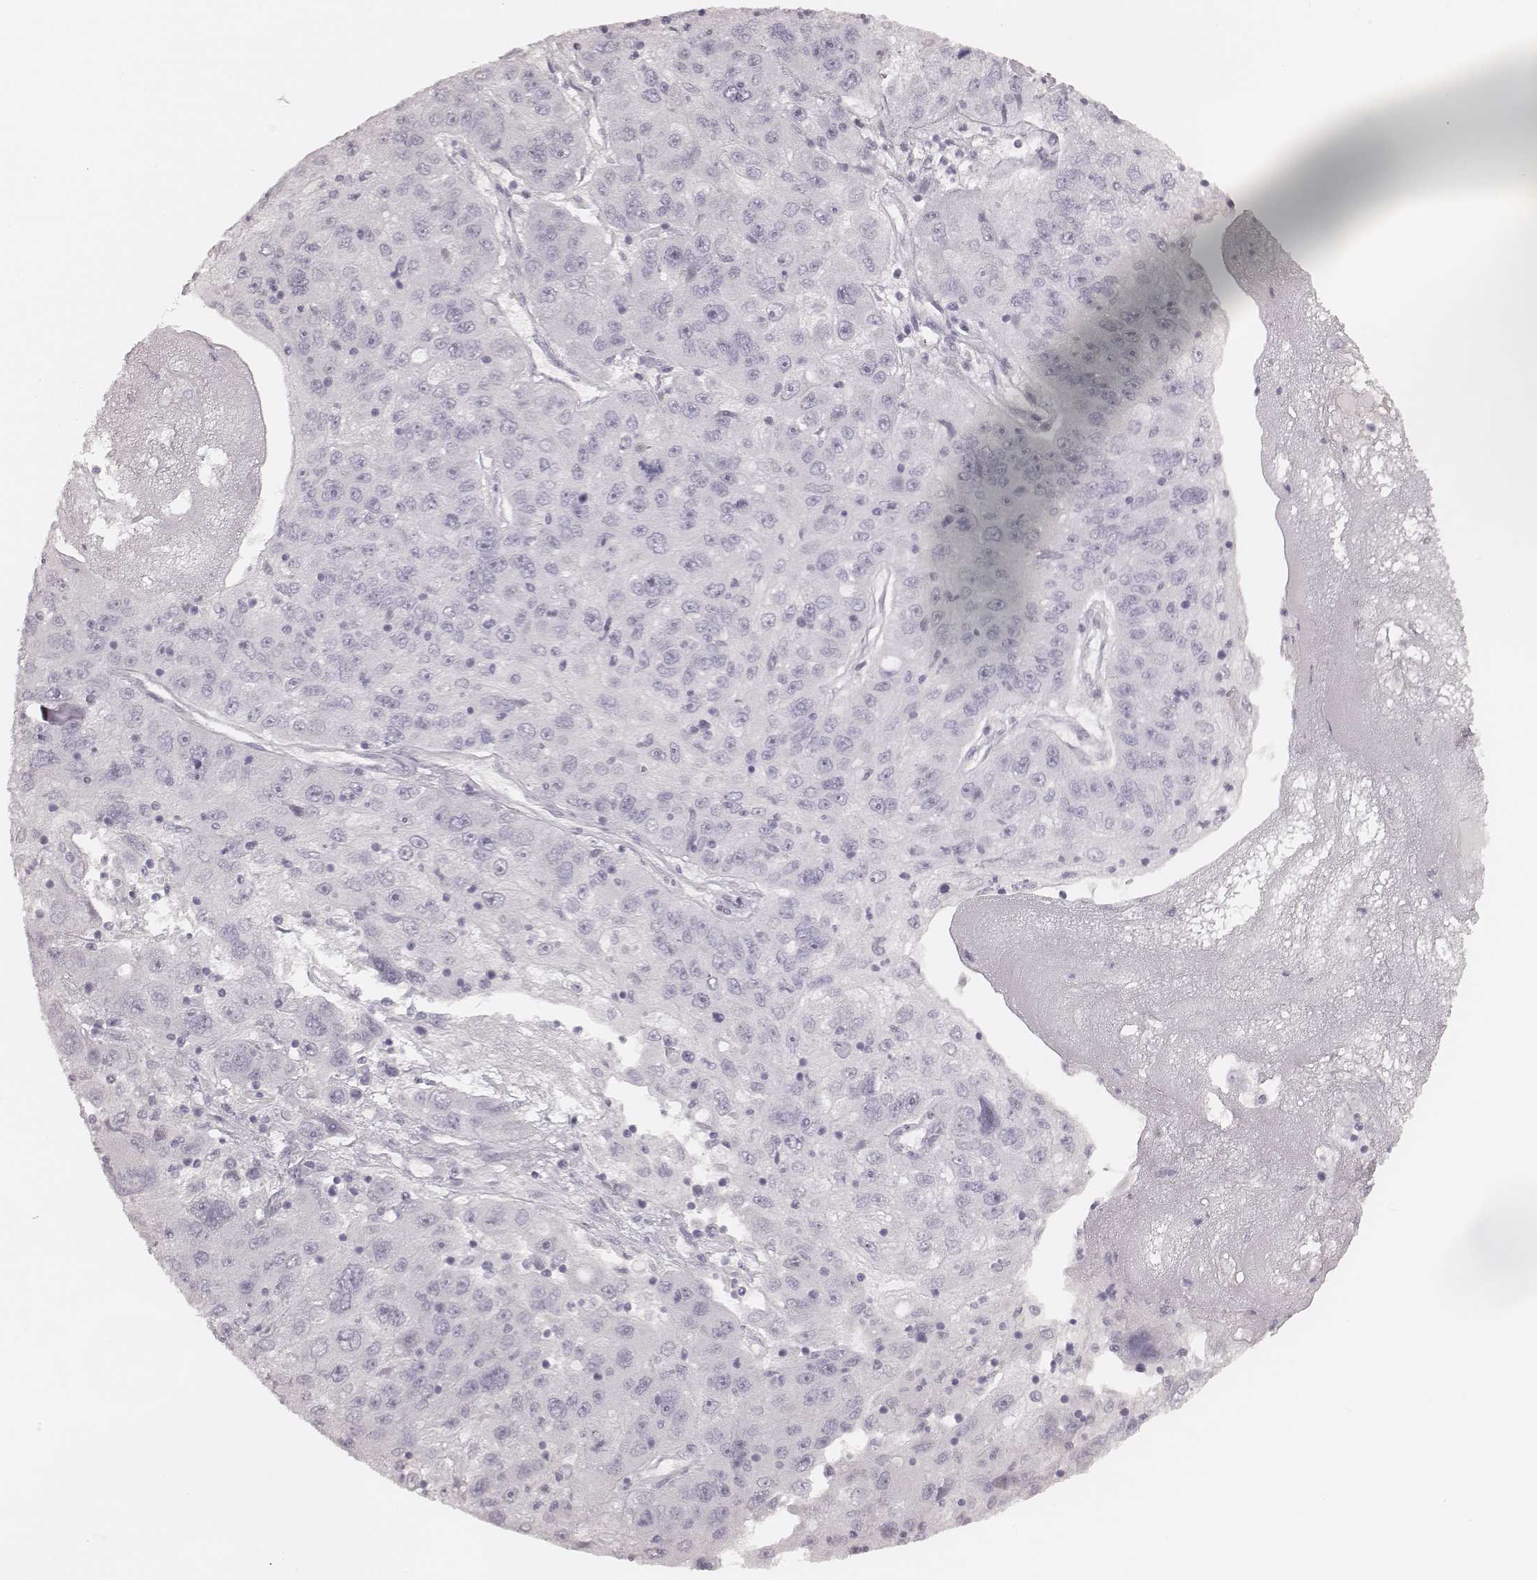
{"staining": {"intensity": "negative", "quantity": "none", "location": "none"}, "tissue": "stomach cancer", "cell_type": "Tumor cells", "image_type": "cancer", "snomed": [{"axis": "morphology", "description": "Adenocarcinoma, NOS"}, {"axis": "topography", "description": "Stomach"}], "caption": "Immunohistochemical staining of human stomach cancer displays no significant expression in tumor cells.", "gene": "KRT31", "patient": {"sex": "male", "age": 56}}